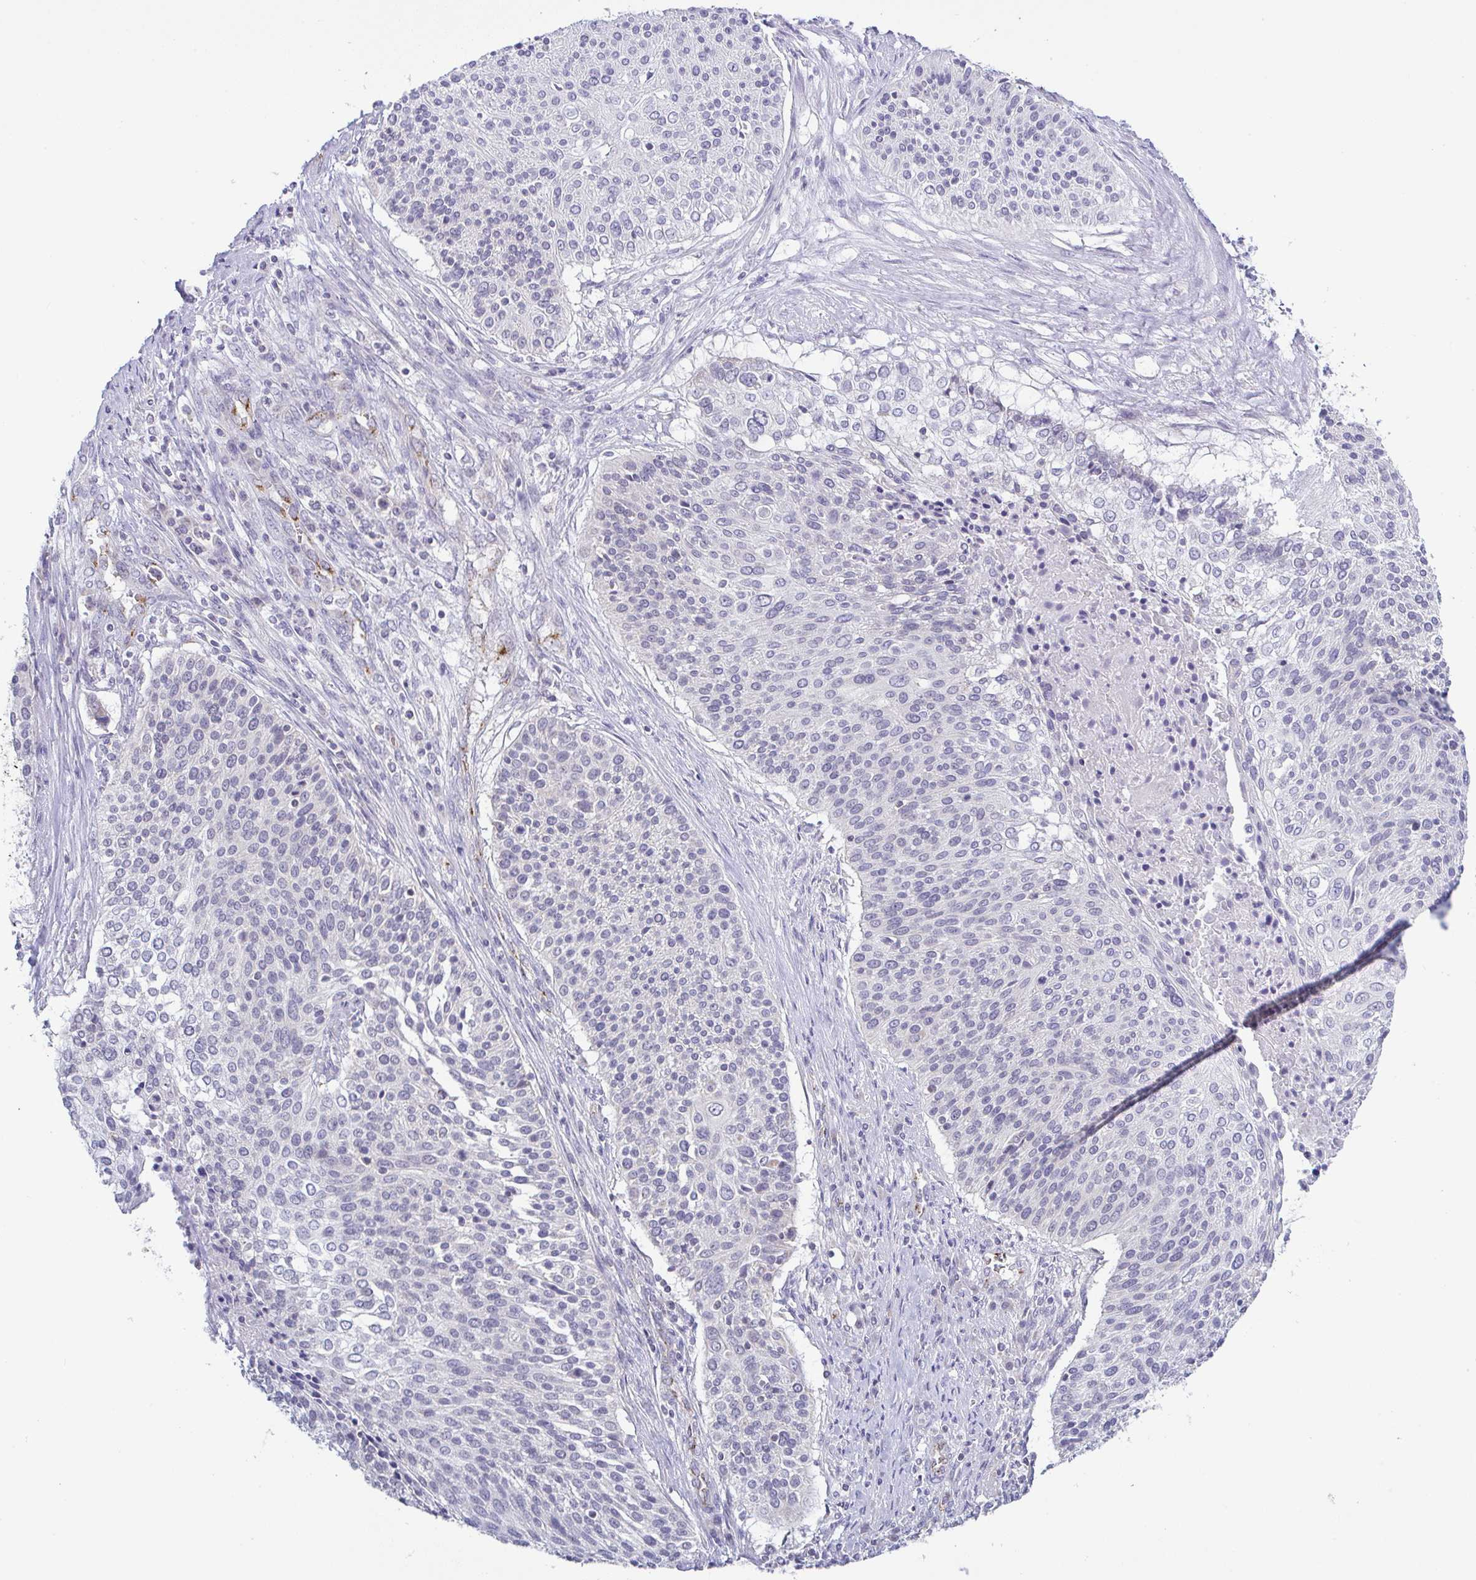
{"staining": {"intensity": "negative", "quantity": "none", "location": "none"}, "tissue": "cervical cancer", "cell_type": "Tumor cells", "image_type": "cancer", "snomed": [{"axis": "morphology", "description": "Squamous cell carcinoma, NOS"}, {"axis": "topography", "description": "Cervix"}], "caption": "A photomicrograph of cervical squamous cell carcinoma stained for a protein reveals no brown staining in tumor cells.", "gene": "PLCD4", "patient": {"sex": "female", "age": 31}}